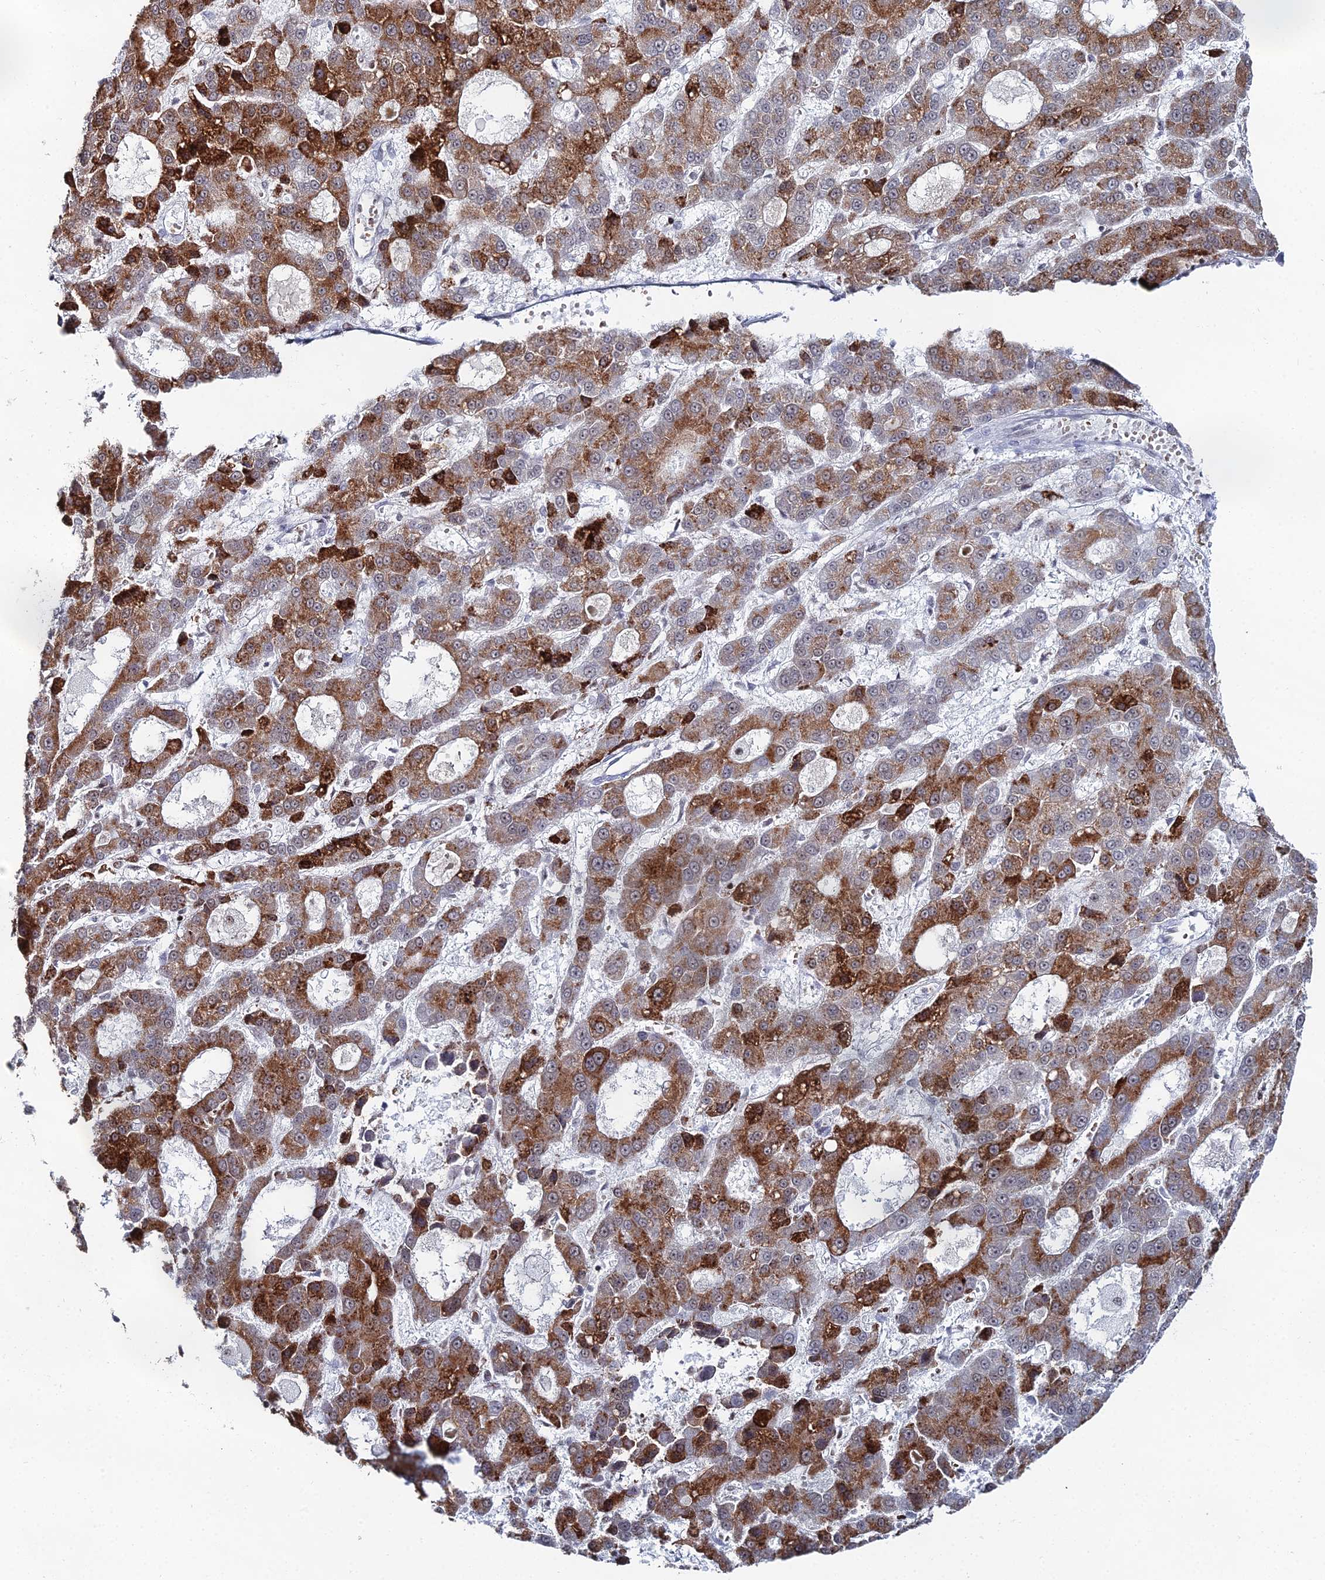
{"staining": {"intensity": "strong", "quantity": ">75%", "location": "cytoplasmic/membranous"}, "tissue": "liver cancer", "cell_type": "Tumor cells", "image_type": "cancer", "snomed": [{"axis": "morphology", "description": "Carcinoma, Hepatocellular, NOS"}, {"axis": "topography", "description": "Liver"}], "caption": "Human liver cancer (hepatocellular carcinoma) stained for a protein (brown) reveals strong cytoplasmic/membranous positive staining in approximately >75% of tumor cells.", "gene": "GSC2", "patient": {"sex": "male", "age": 70}}